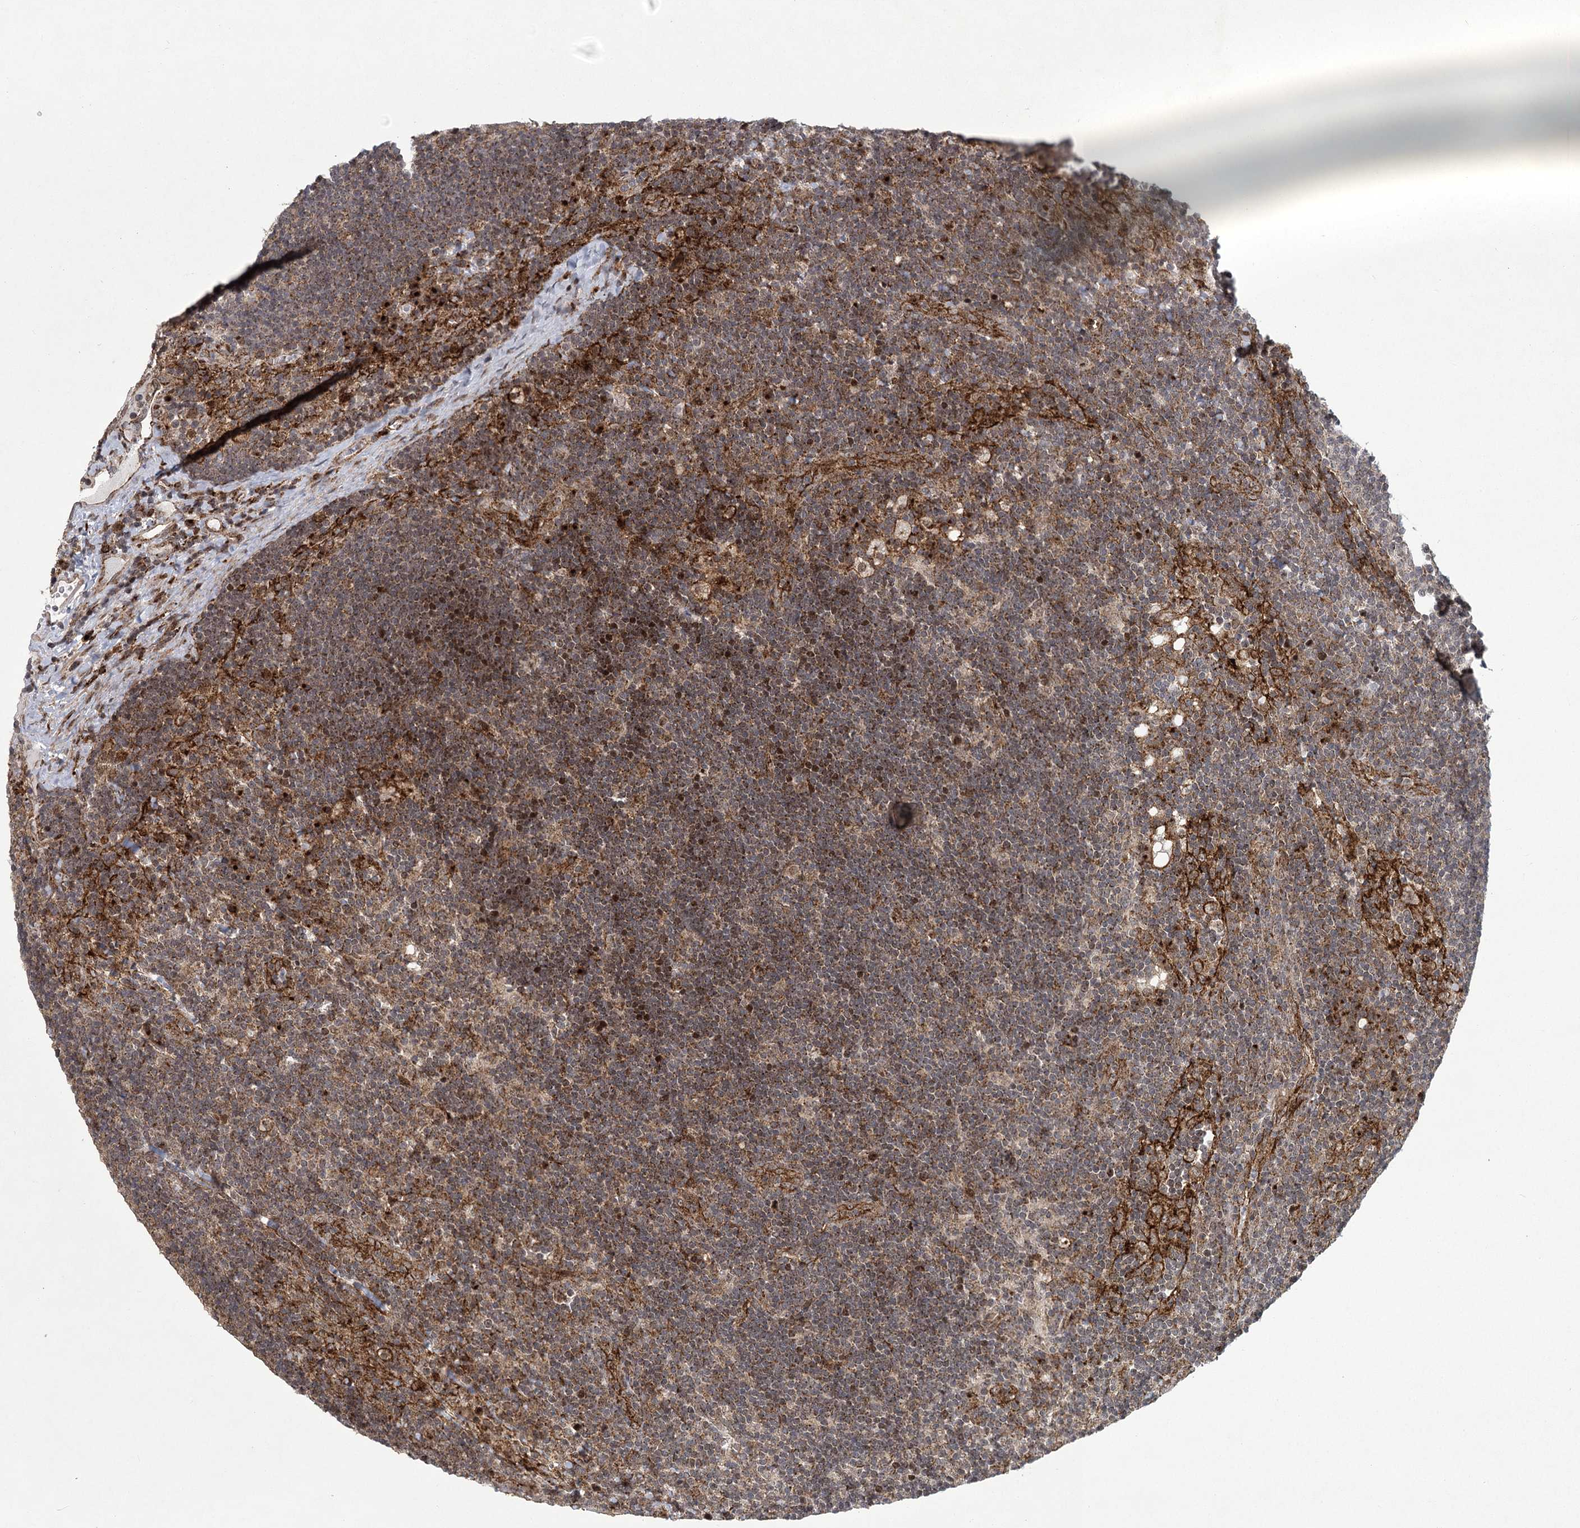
{"staining": {"intensity": "negative", "quantity": "none", "location": "none"}, "tissue": "lymph node", "cell_type": "Germinal center cells", "image_type": "normal", "snomed": [{"axis": "morphology", "description": "Normal tissue, NOS"}, {"axis": "topography", "description": "Lymph node"}], "caption": "This is an immunohistochemistry histopathology image of normal human lymph node. There is no expression in germinal center cells.", "gene": "PARM1", "patient": {"sex": "male", "age": 24}}